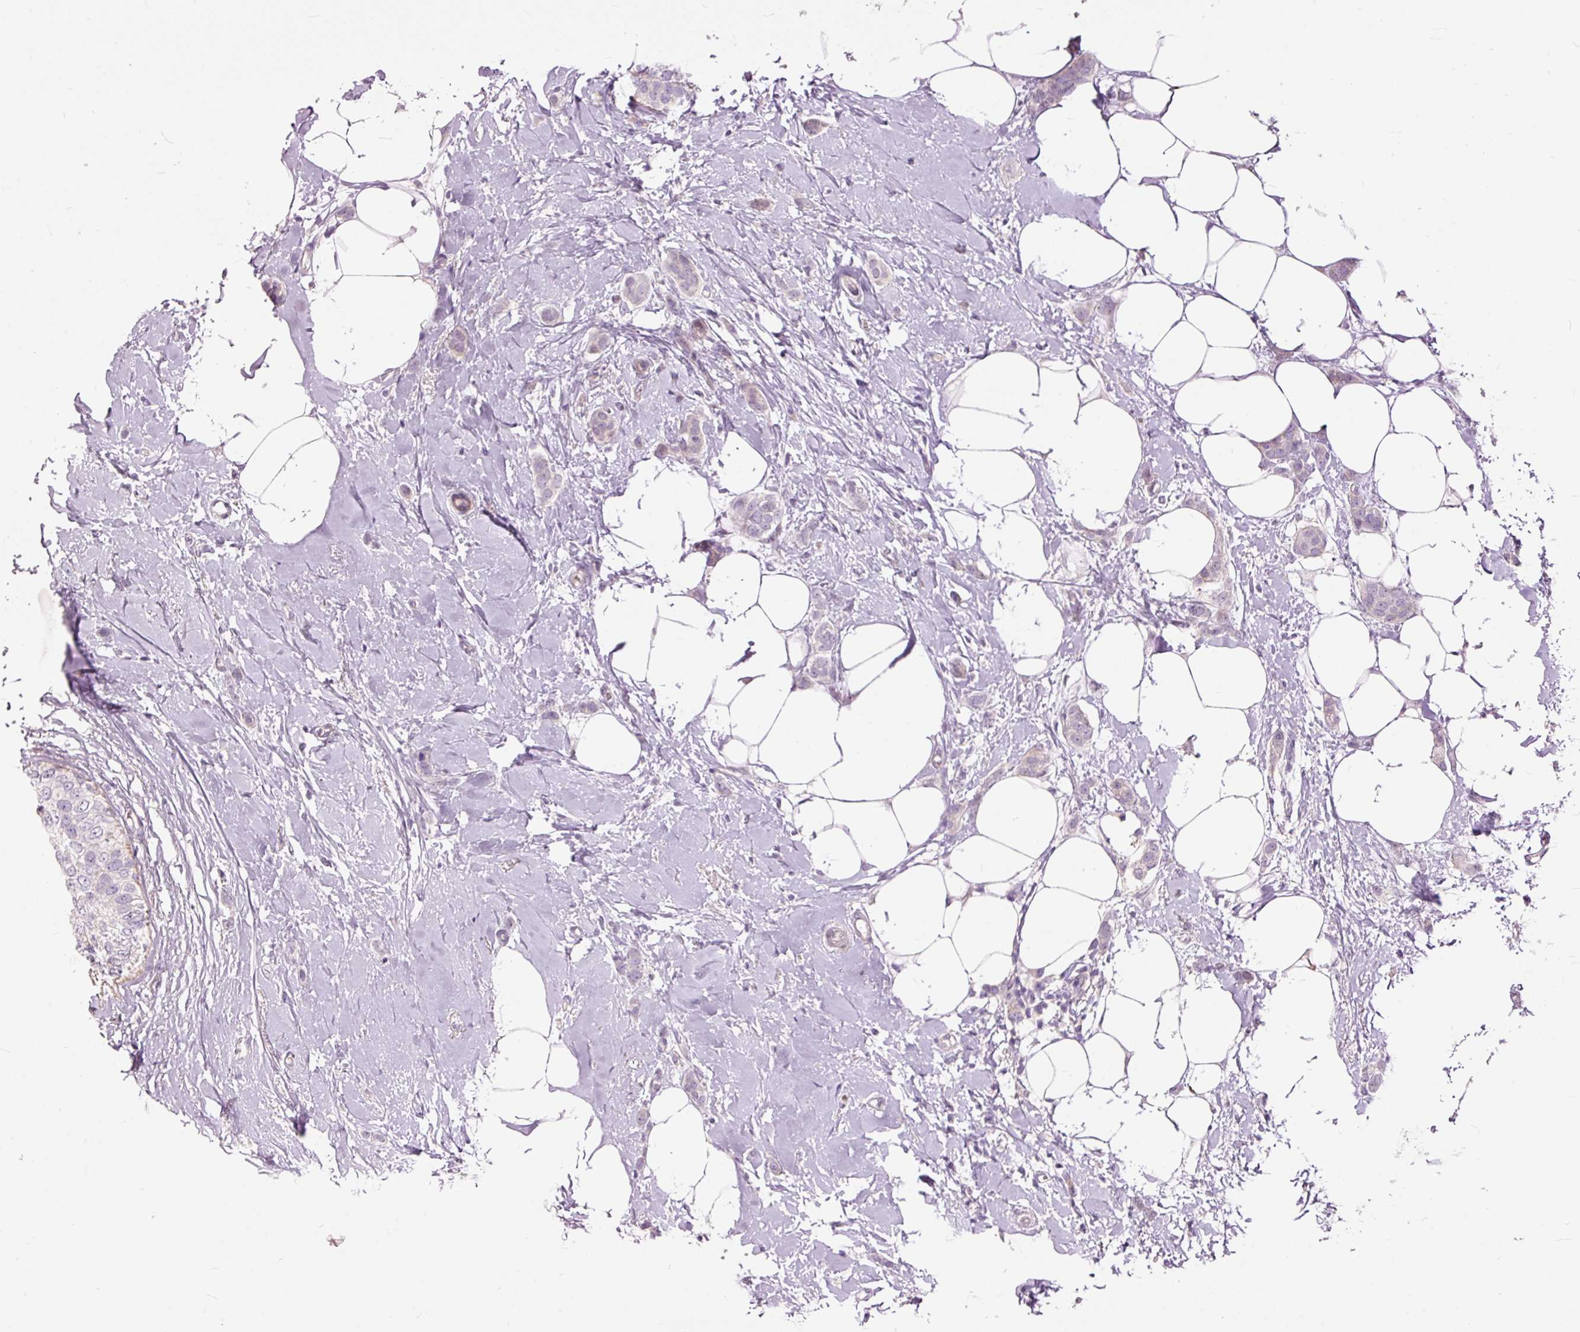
{"staining": {"intensity": "negative", "quantity": "none", "location": "none"}, "tissue": "breast cancer", "cell_type": "Tumor cells", "image_type": "cancer", "snomed": [{"axis": "morphology", "description": "Duct carcinoma"}, {"axis": "topography", "description": "Breast"}], "caption": "Protein analysis of breast cancer displays no significant expression in tumor cells.", "gene": "FCRL4", "patient": {"sex": "female", "age": 72}}